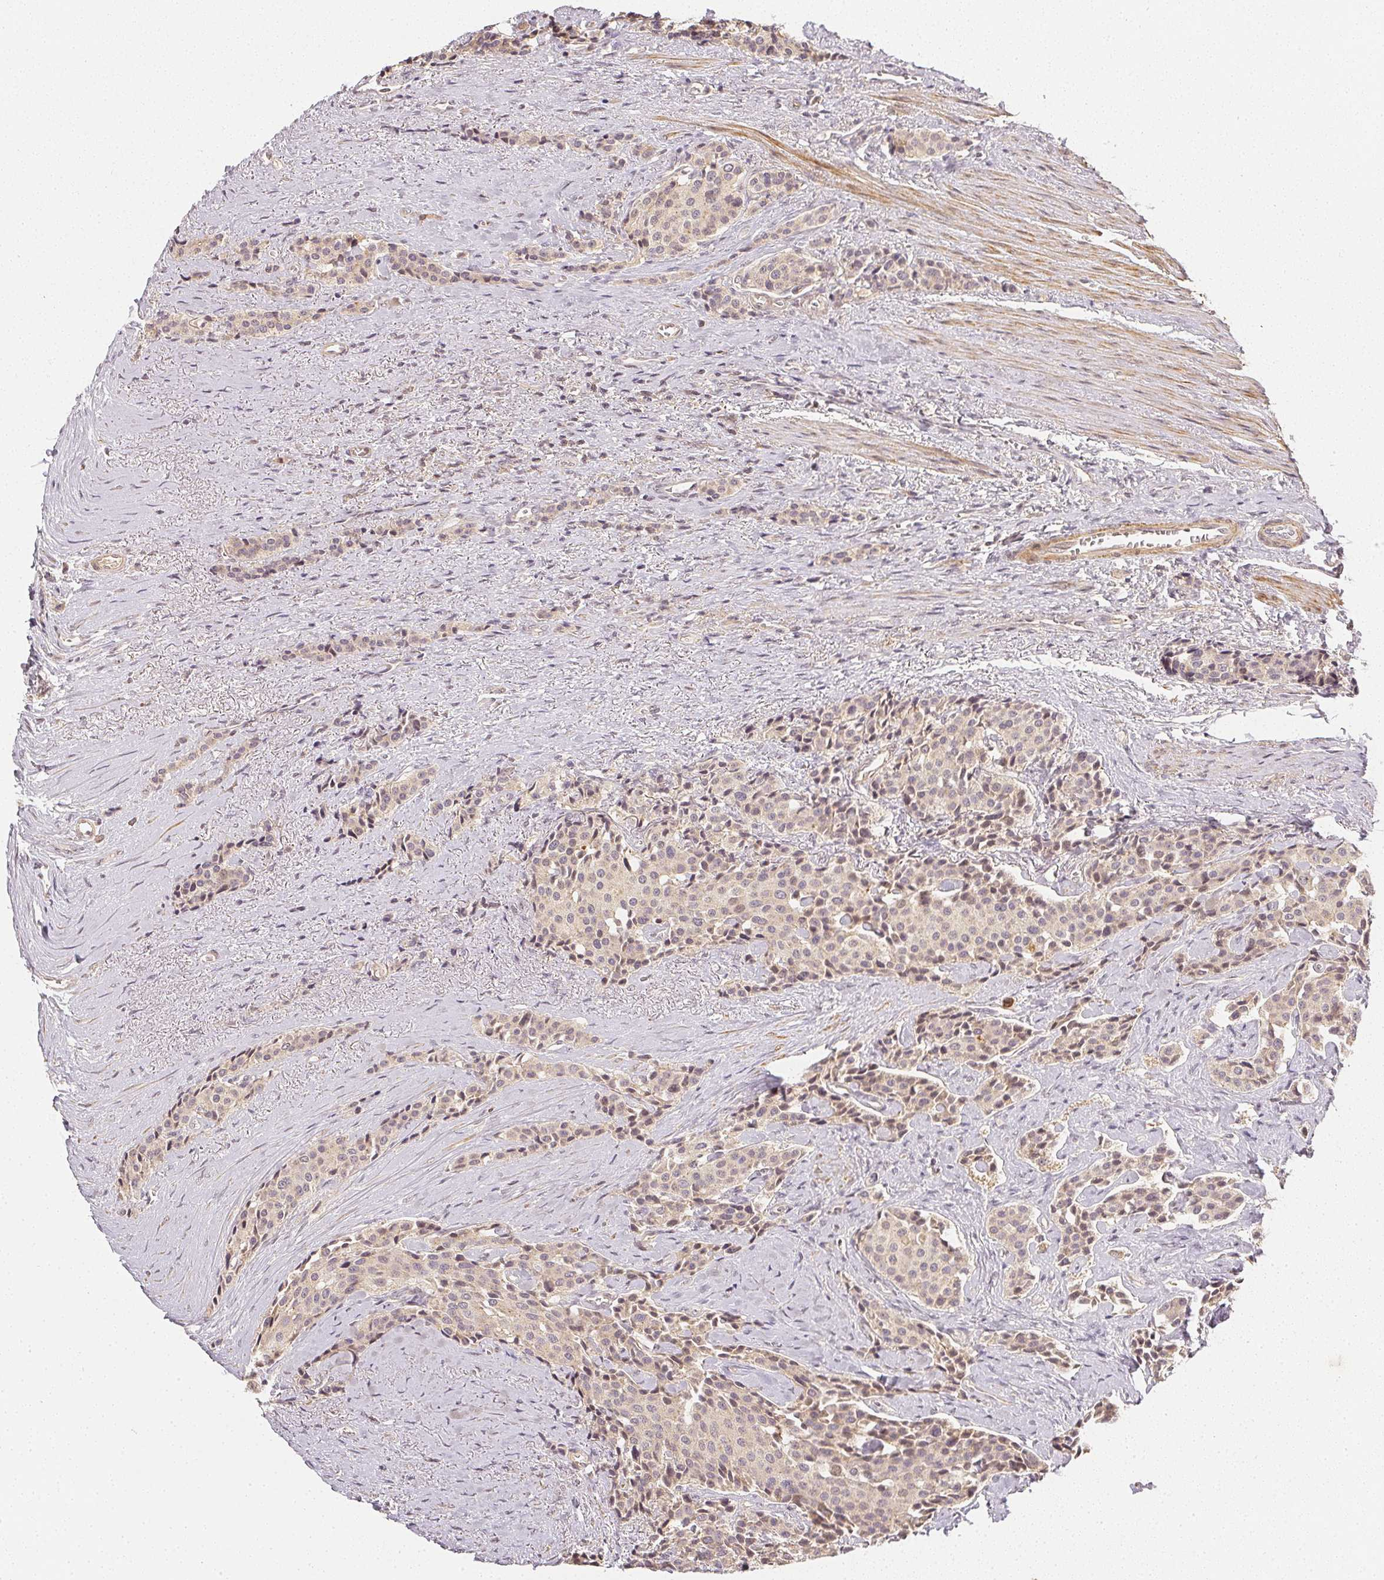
{"staining": {"intensity": "negative", "quantity": "none", "location": "none"}, "tissue": "carcinoid", "cell_type": "Tumor cells", "image_type": "cancer", "snomed": [{"axis": "morphology", "description": "Carcinoid, malignant, NOS"}, {"axis": "topography", "description": "Small intestine"}], "caption": "Carcinoid was stained to show a protein in brown. There is no significant expression in tumor cells.", "gene": "SERPINE1", "patient": {"sex": "male", "age": 73}}